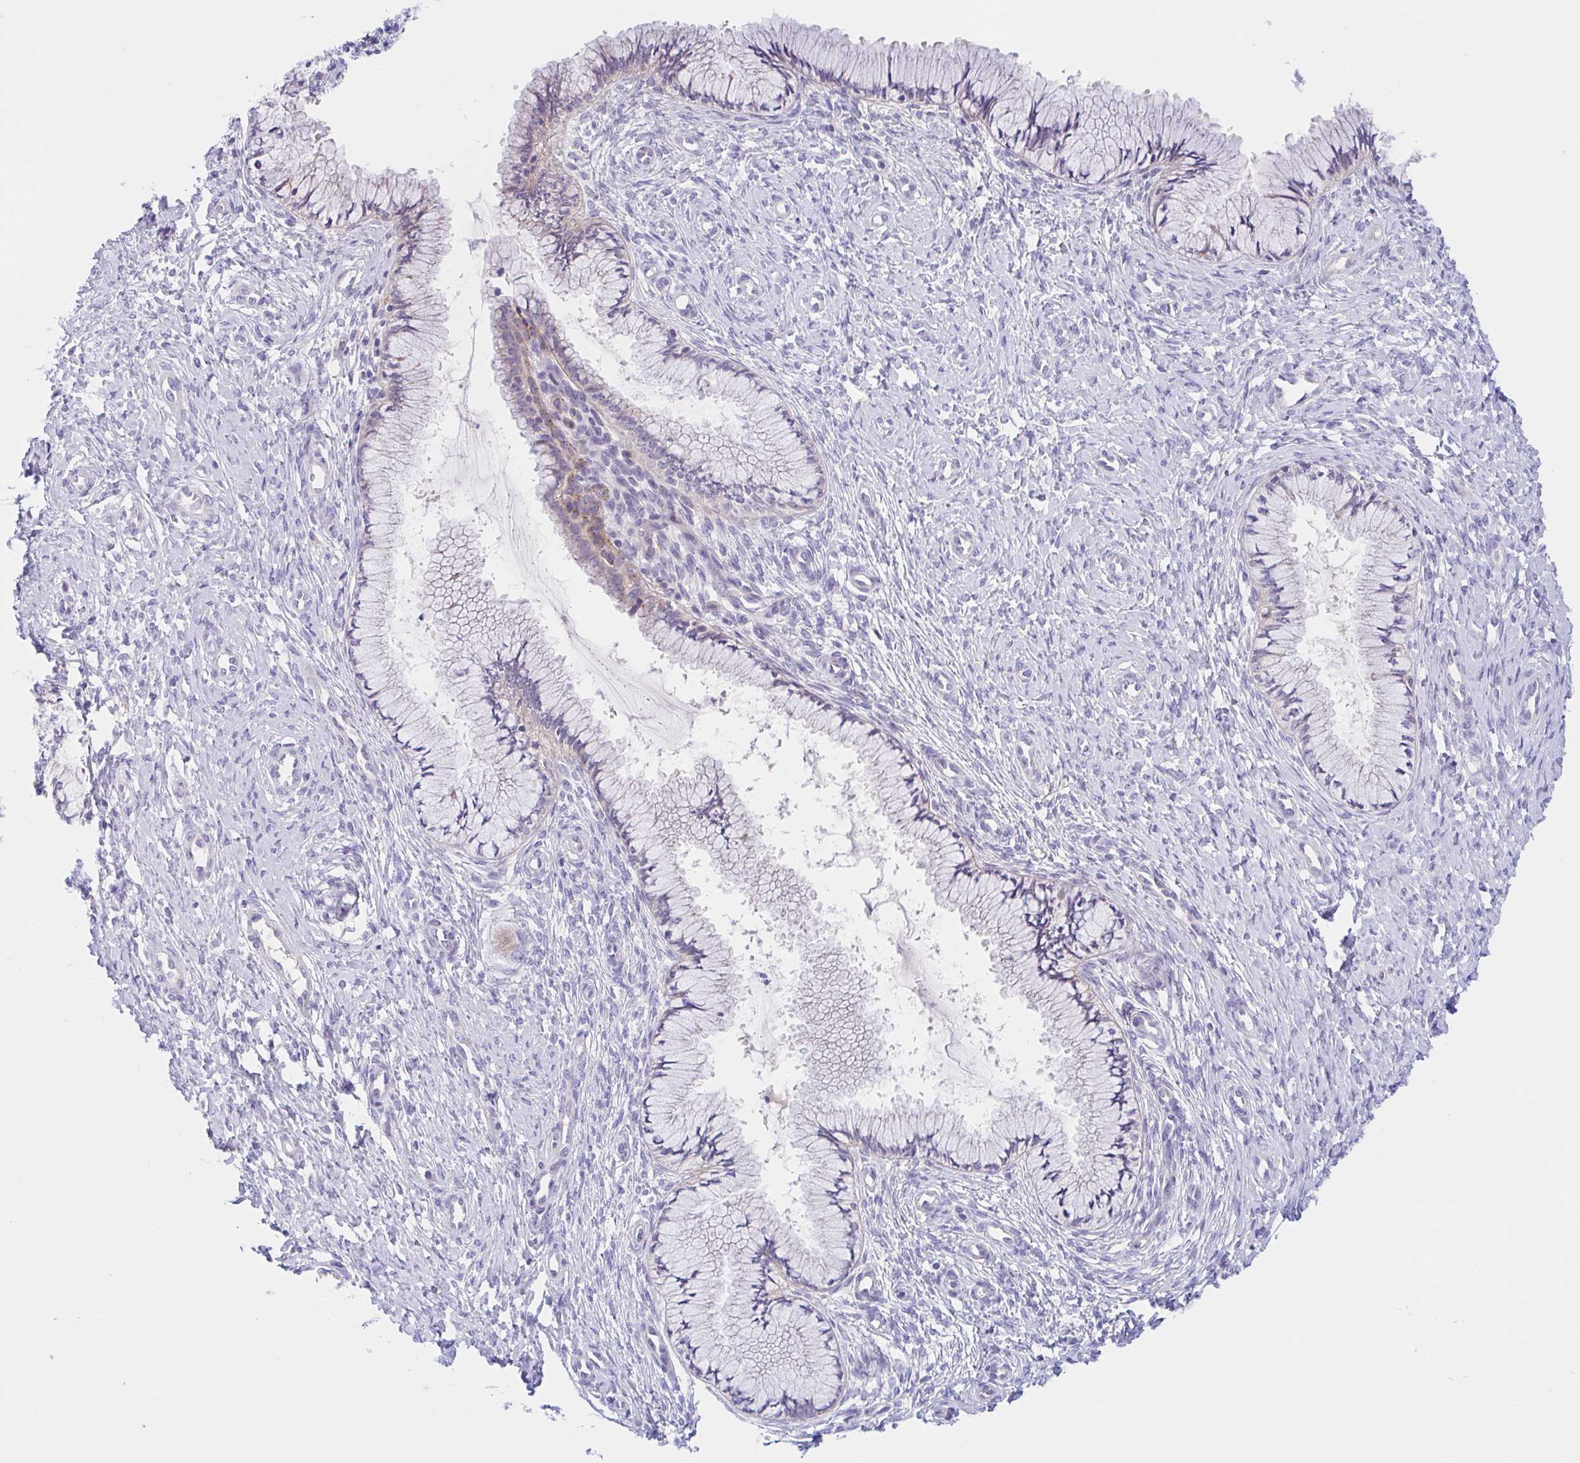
{"staining": {"intensity": "negative", "quantity": "none", "location": "none"}, "tissue": "cervix", "cell_type": "Glandular cells", "image_type": "normal", "snomed": [{"axis": "morphology", "description": "Normal tissue, NOS"}, {"axis": "topography", "description": "Cervix"}], "caption": "Immunohistochemistry of benign cervix reveals no expression in glandular cells.", "gene": "TMEM86A", "patient": {"sex": "female", "age": 37}}